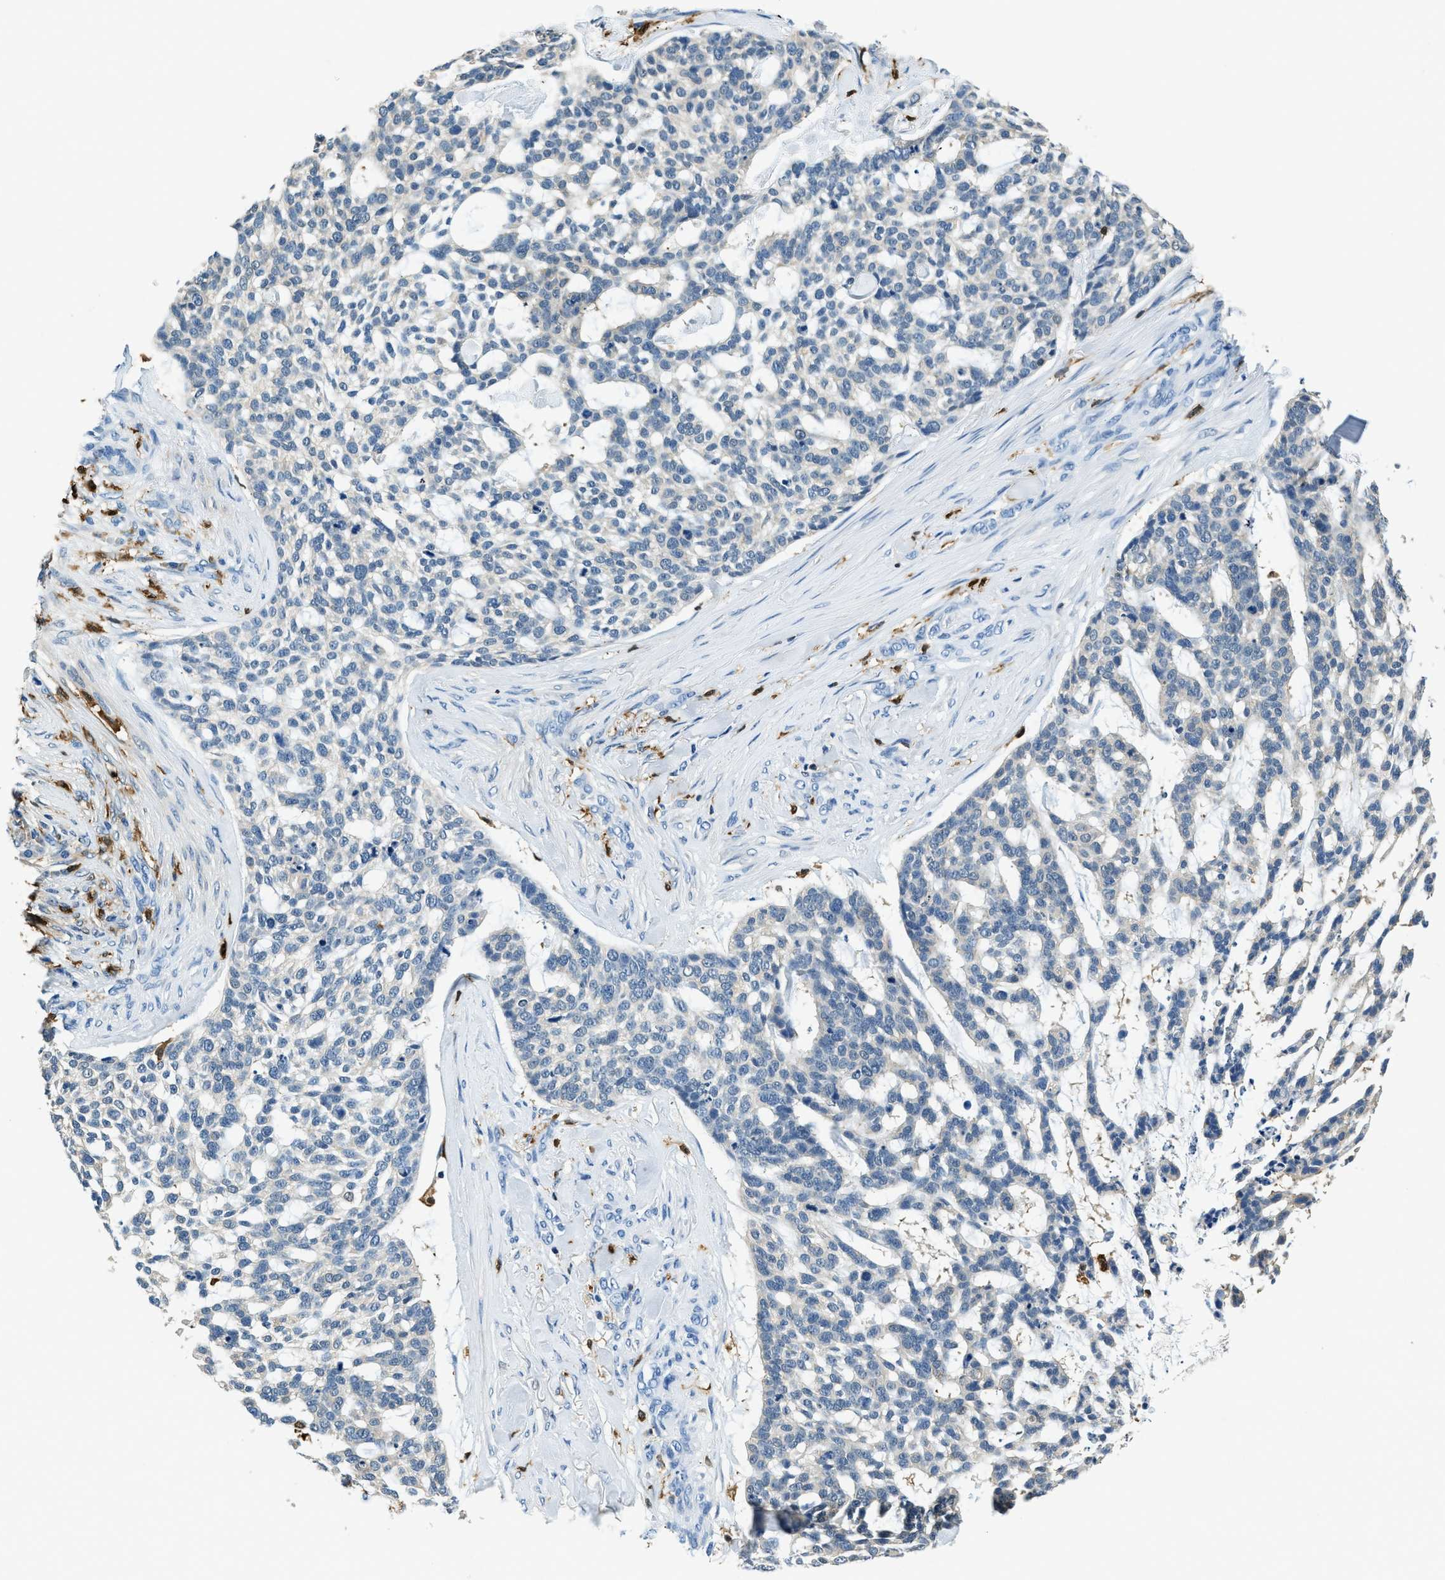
{"staining": {"intensity": "negative", "quantity": "none", "location": "none"}, "tissue": "skin cancer", "cell_type": "Tumor cells", "image_type": "cancer", "snomed": [{"axis": "morphology", "description": "Basal cell carcinoma"}, {"axis": "topography", "description": "Skin"}], "caption": "Histopathology image shows no significant protein expression in tumor cells of basal cell carcinoma (skin).", "gene": "CAPG", "patient": {"sex": "female", "age": 64}}